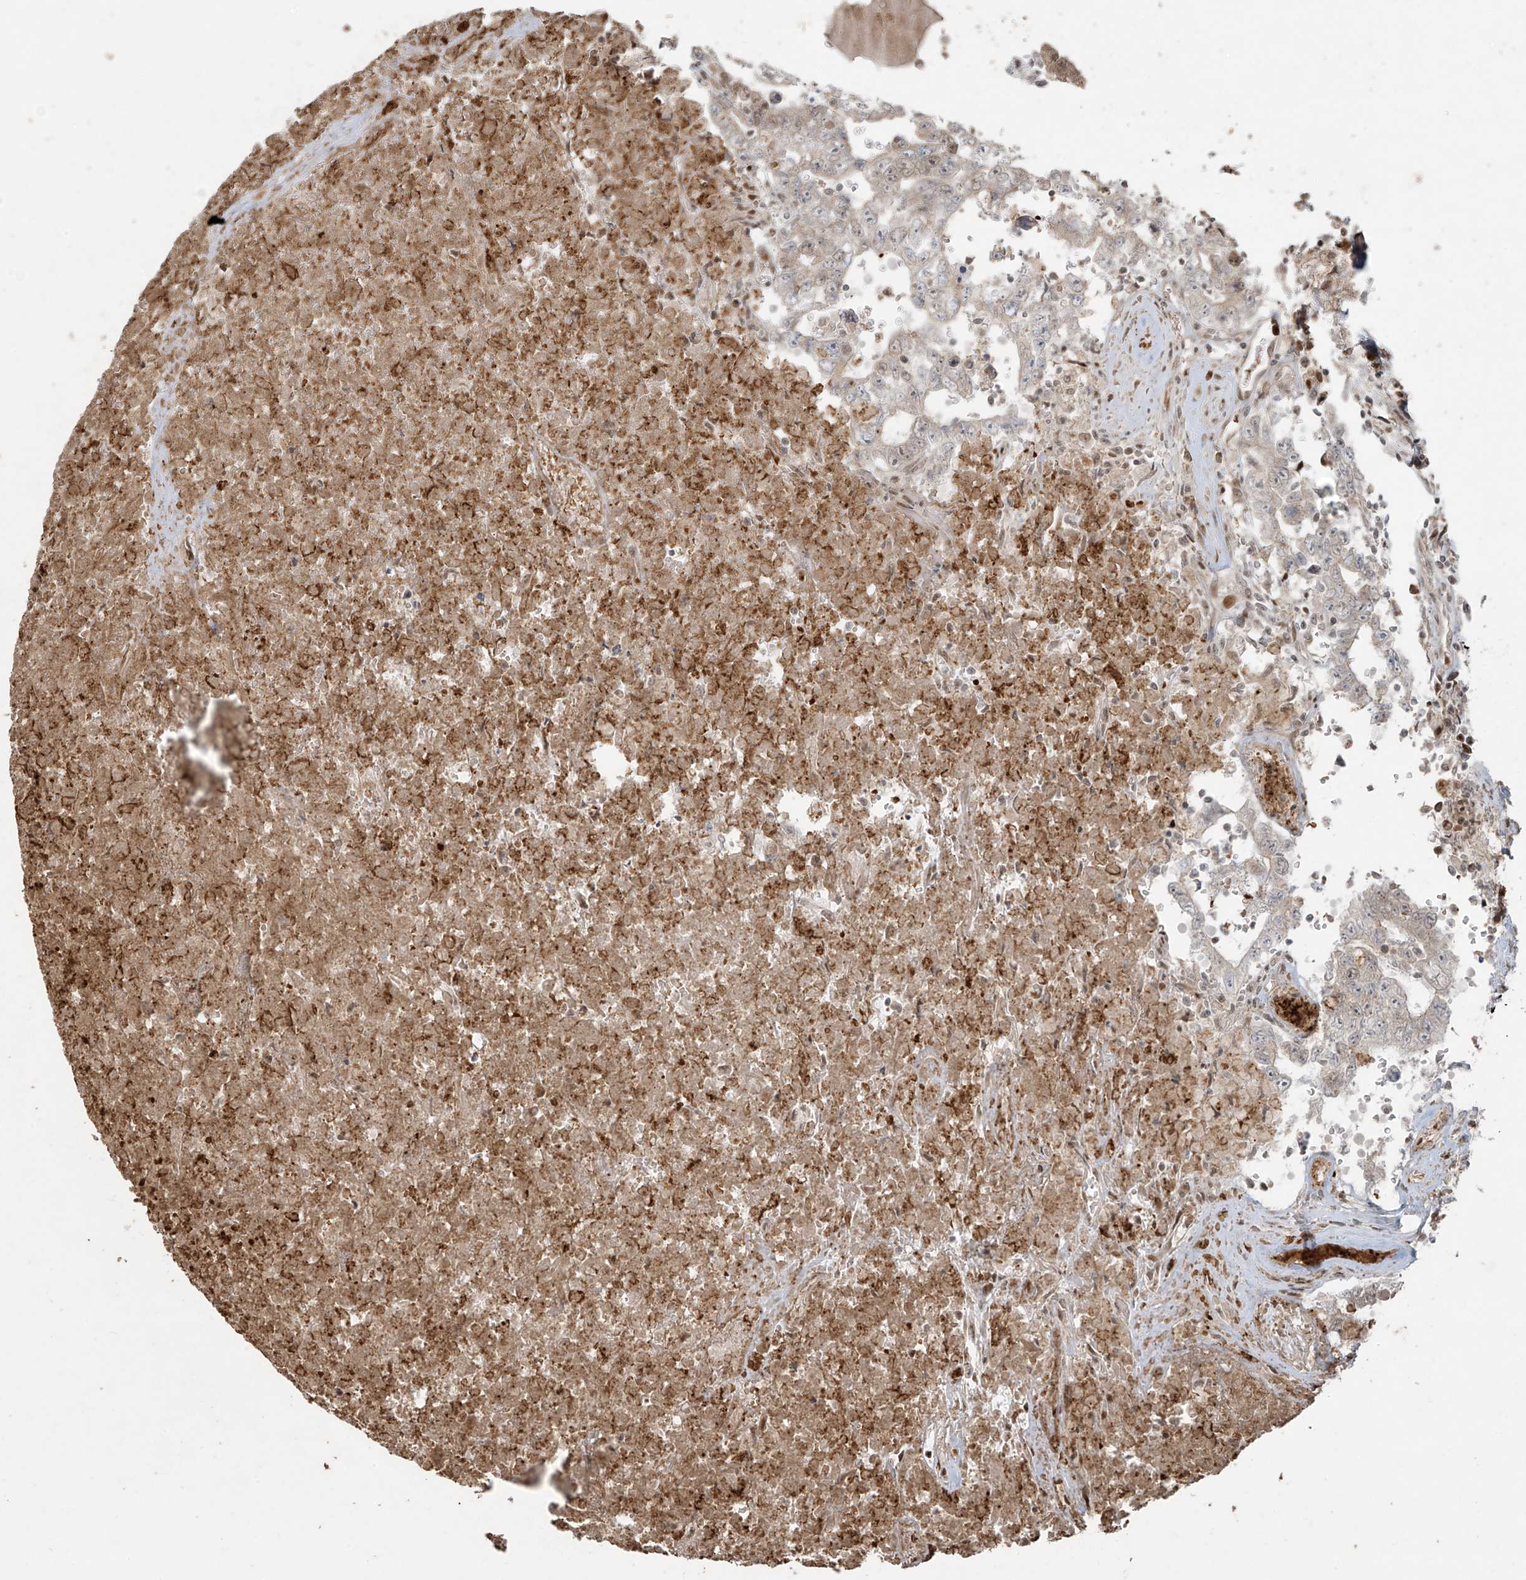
{"staining": {"intensity": "negative", "quantity": "none", "location": "none"}, "tissue": "testis cancer", "cell_type": "Tumor cells", "image_type": "cancer", "snomed": [{"axis": "morphology", "description": "Carcinoma, Embryonal, NOS"}, {"axis": "topography", "description": "Testis"}], "caption": "Immunohistochemistry (IHC) micrograph of embryonal carcinoma (testis) stained for a protein (brown), which shows no positivity in tumor cells.", "gene": "TTC22", "patient": {"sex": "male", "age": 26}}